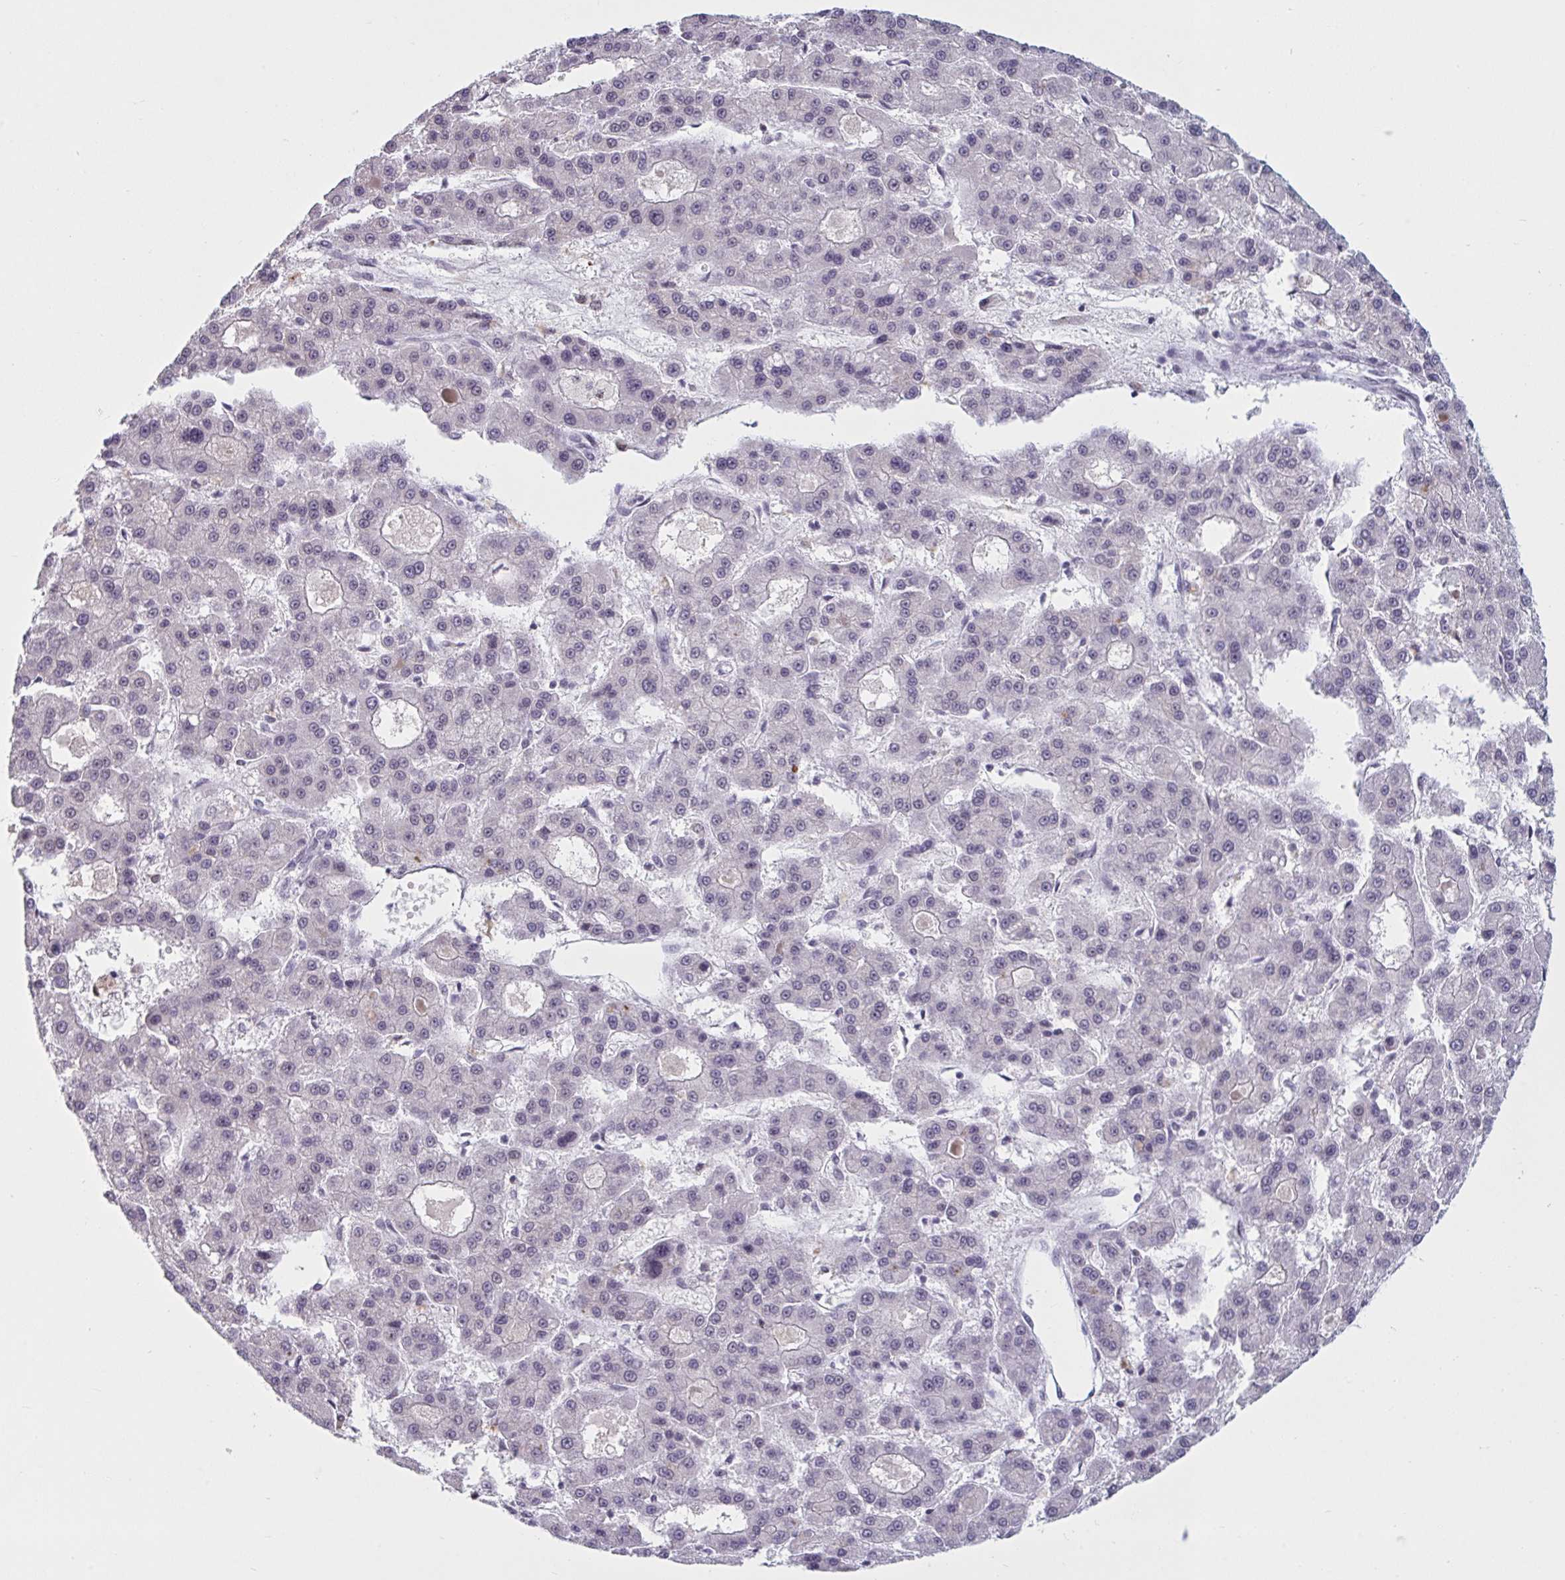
{"staining": {"intensity": "negative", "quantity": "none", "location": "none"}, "tissue": "liver cancer", "cell_type": "Tumor cells", "image_type": "cancer", "snomed": [{"axis": "morphology", "description": "Carcinoma, Hepatocellular, NOS"}, {"axis": "topography", "description": "Liver"}], "caption": "A micrograph of human liver cancer (hepatocellular carcinoma) is negative for staining in tumor cells.", "gene": "TGM6", "patient": {"sex": "male", "age": 70}}